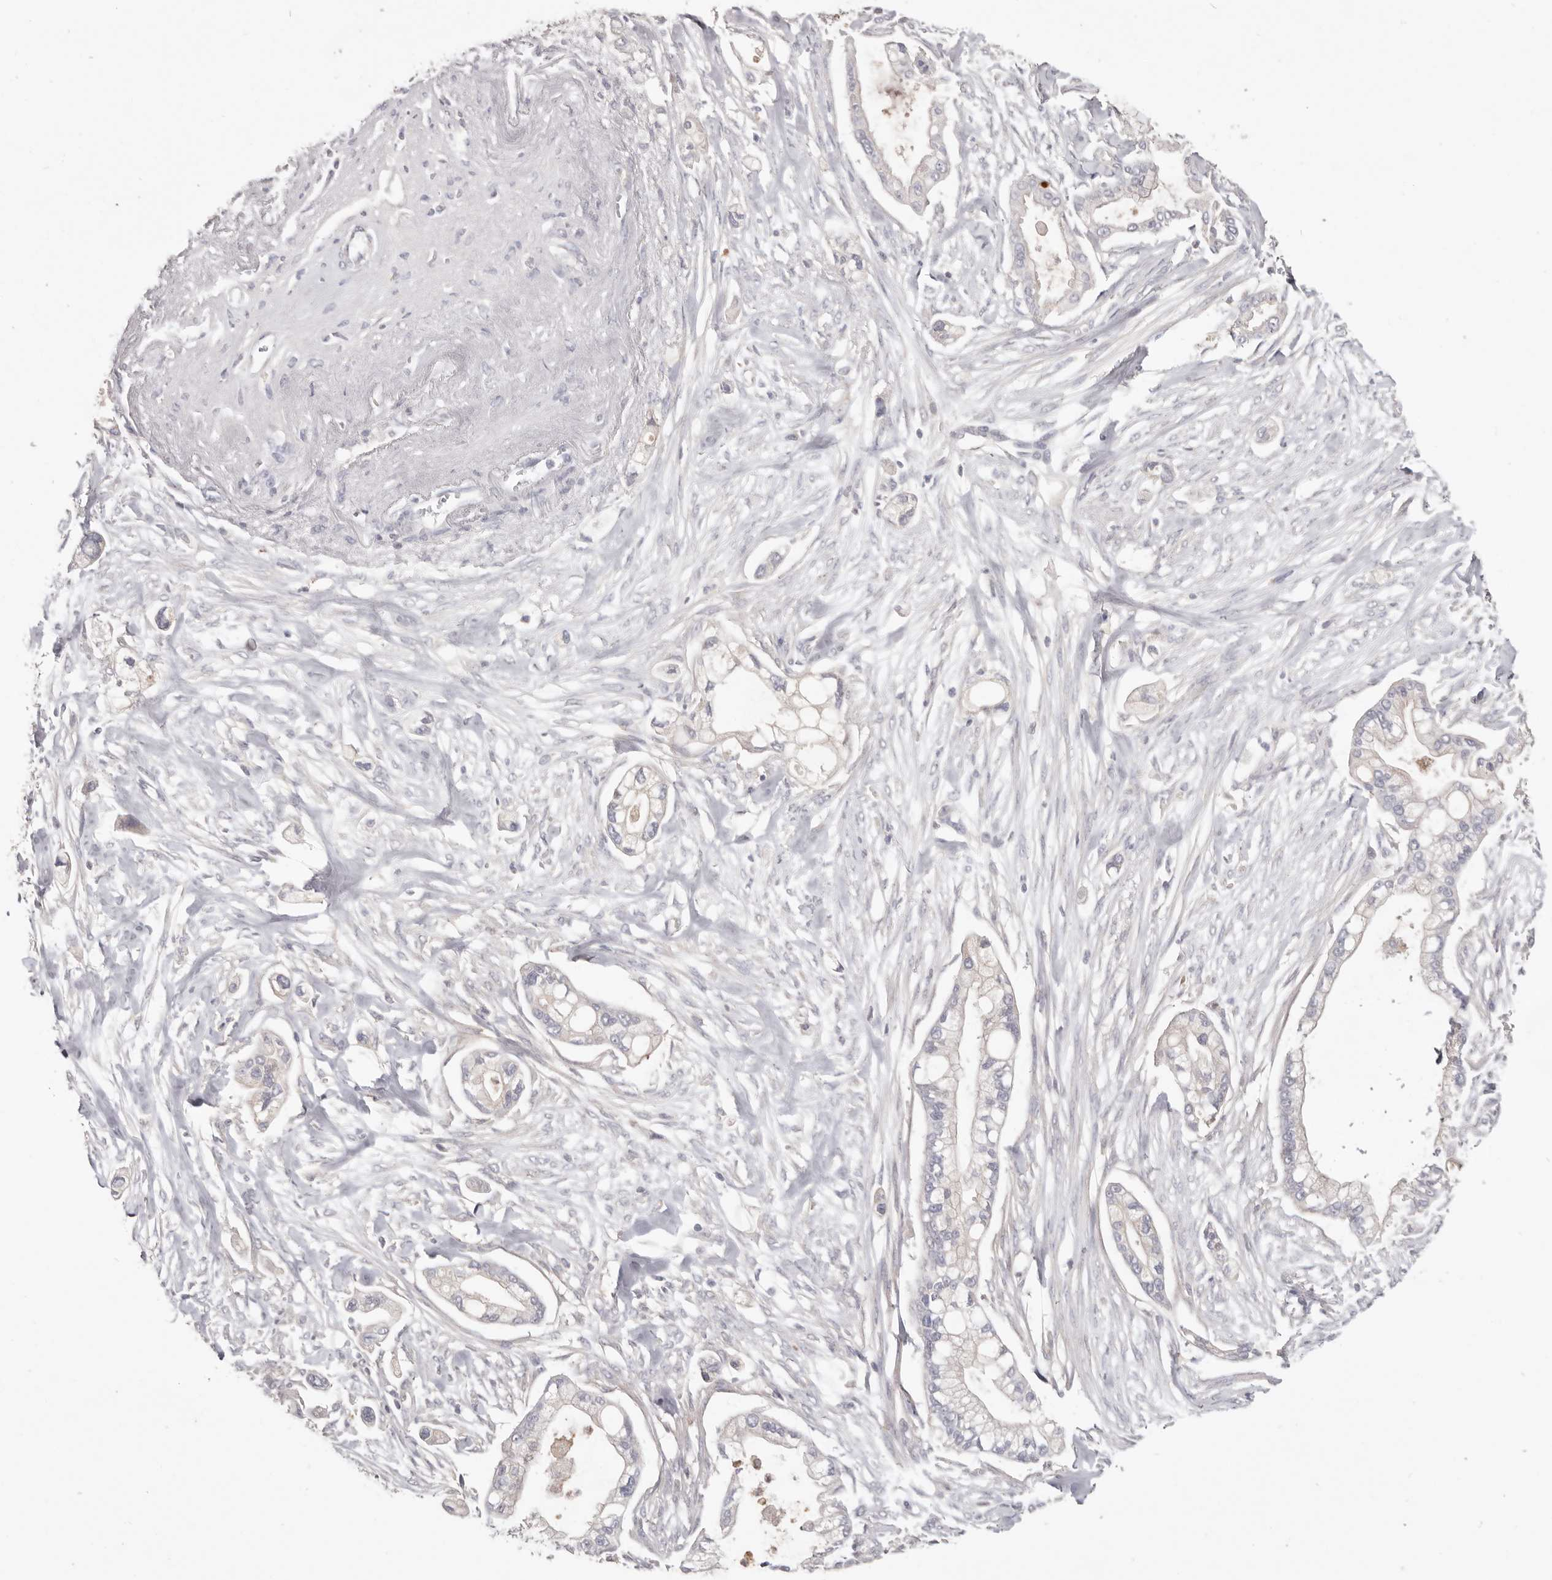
{"staining": {"intensity": "negative", "quantity": "none", "location": "none"}, "tissue": "pancreatic cancer", "cell_type": "Tumor cells", "image_type": "cancer", "snomed": [{"axis": "morphology", "description": "Adenocarcinoma, NOS"}, {"axis": "topography", "description": "Pancreas"}], "caption": "A micrograph of human pancreatic cancer (adenocarcinoma) is negative for staining in tumor cells.", "gene": "HCAR2", "patient": {"sex": "male", "age": 68}}